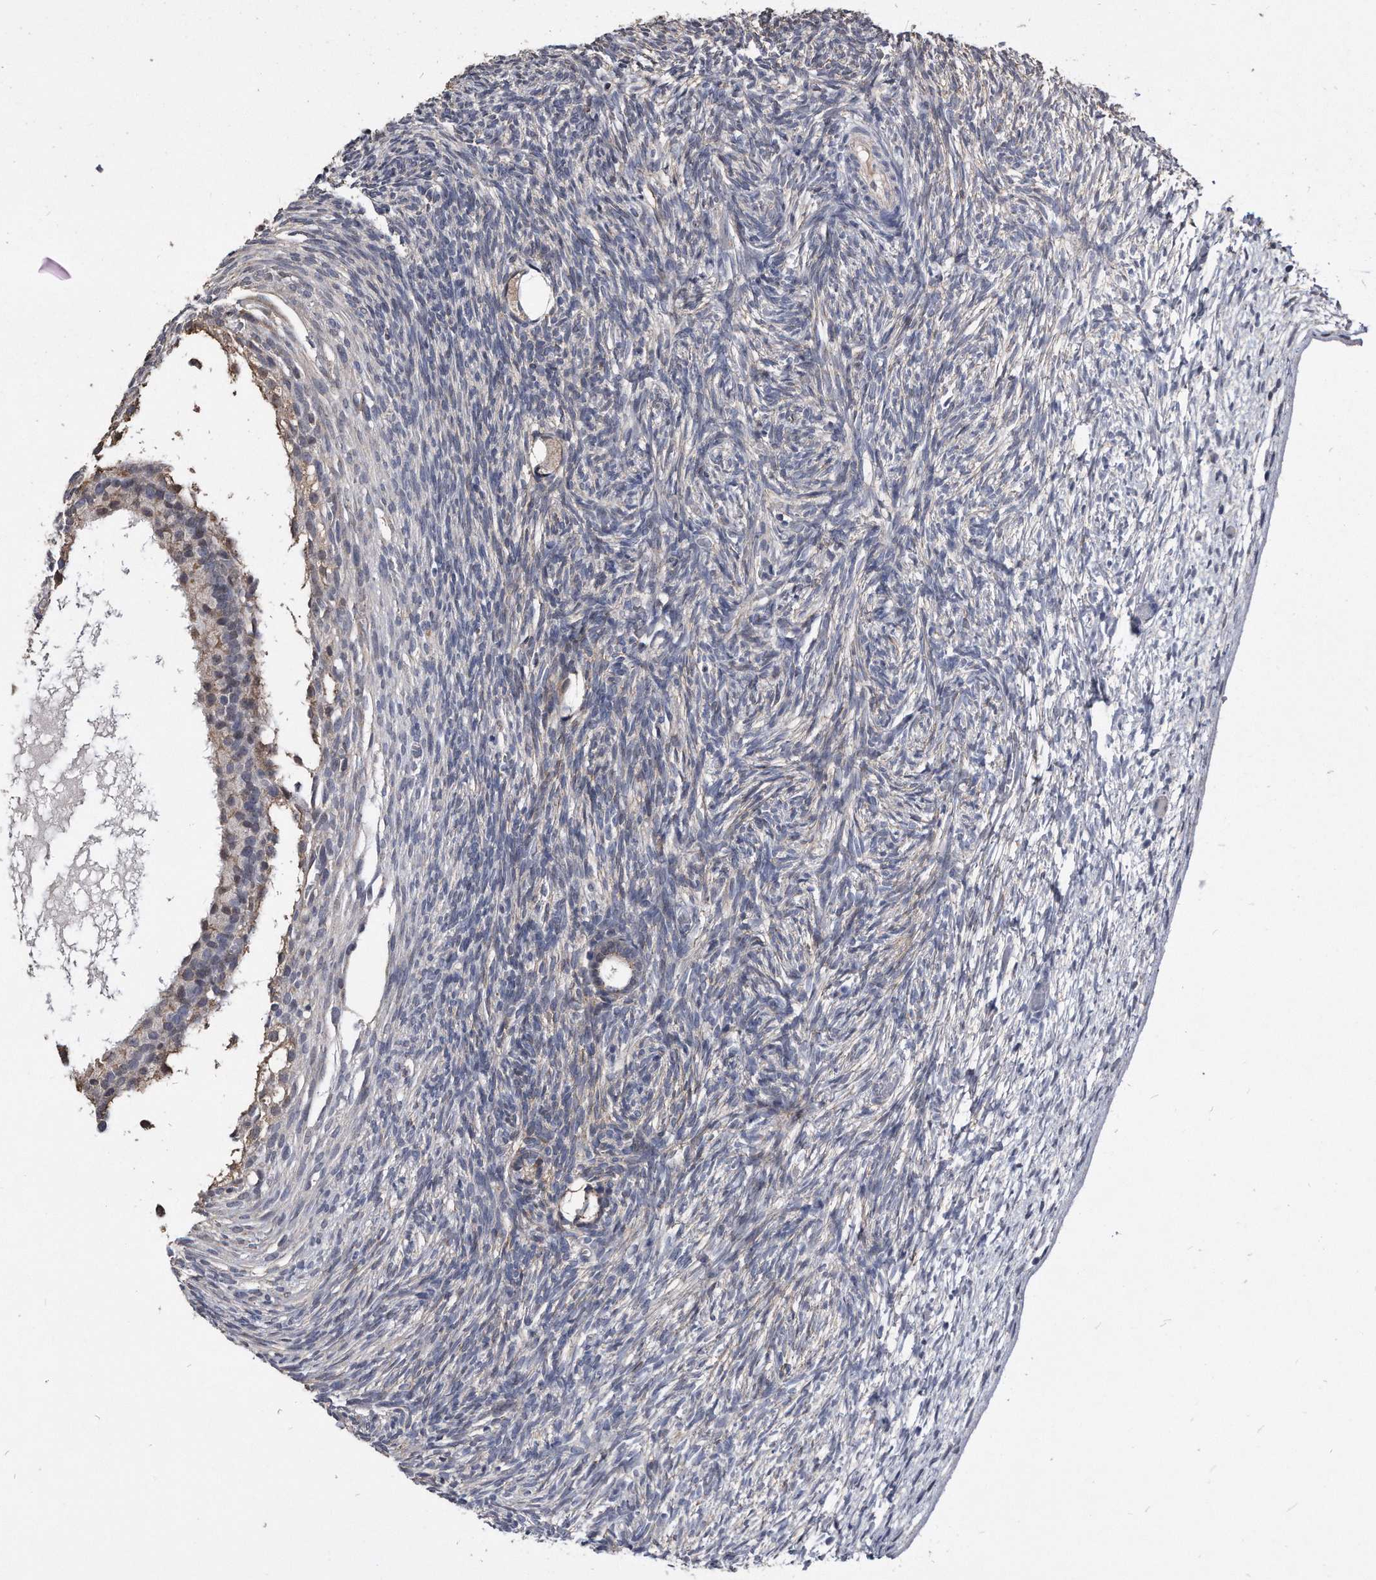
{"staining": {"intensity": "moderate", "quantity": "<25%", "location": "cytoplasmic/membranous"}, "tissue": "ovary", "cell_type": "Follicle cells", "image_type": "normal", "snomed": [{"axis": "morphology", "description": "Normal tissue, NOS"}, {"axis": "topography", "description": "Ovary"}], "caption": "The photomicrograph exhibits immunohistochemical staining of benign ovary. There is moderate cytoplasmic/membranous positivity is present in approximately <25% of follicle cells. (DAB IHC with brightfield microscopy, high magnification).", "gene": "IL20RA", "patient": {"sex": "female", "age": 34}}